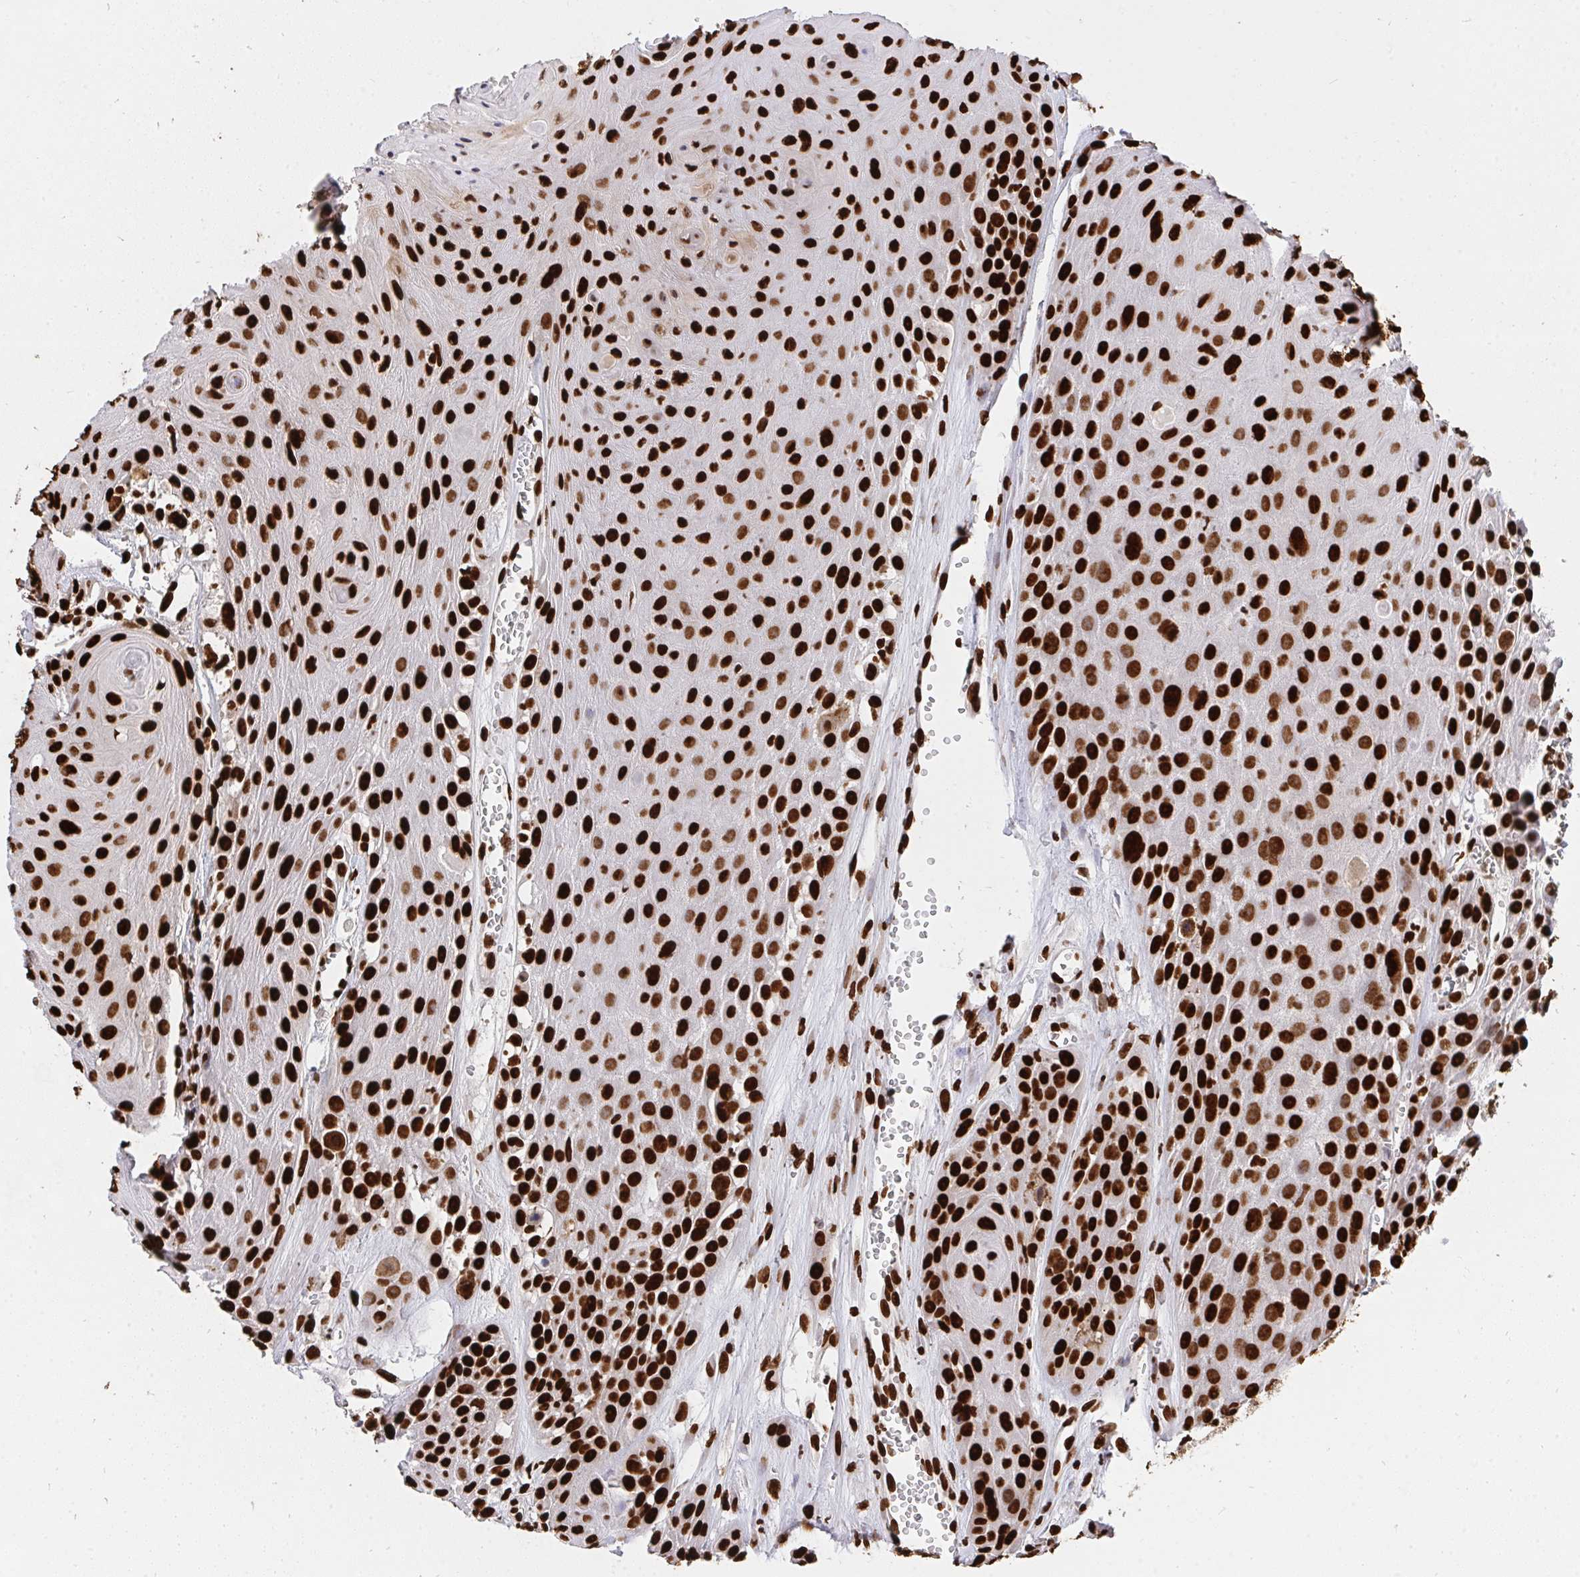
{"staining": {"intensity": "strong", "quantity": ">75%", "location": "nuclear"}, "tissue": "head and neck cancer", "cell_type": "Tumor cells", "image_type": "cancer", "snomed": [{"axis": "morphology", "description": "Squamous cell carcinoma, NOS"}, {"axis": "topography", "description": "Oral tissue"}, {"axis": "topography", "description": "Head-Neck"}], "caption": "Immunohistochemistry (IHC) photomicrograph of neoplastic tissue: human squamous cell carcinoma (head and neck) stained using immunohistochemistry (IHC) displays high levels of strong protein expression localized specifically in the nuclear of tumor cells, appearing as a nuclear brown color.", "gene": "HNRNPL", "patient": {"sex": "male", "age": 81}}